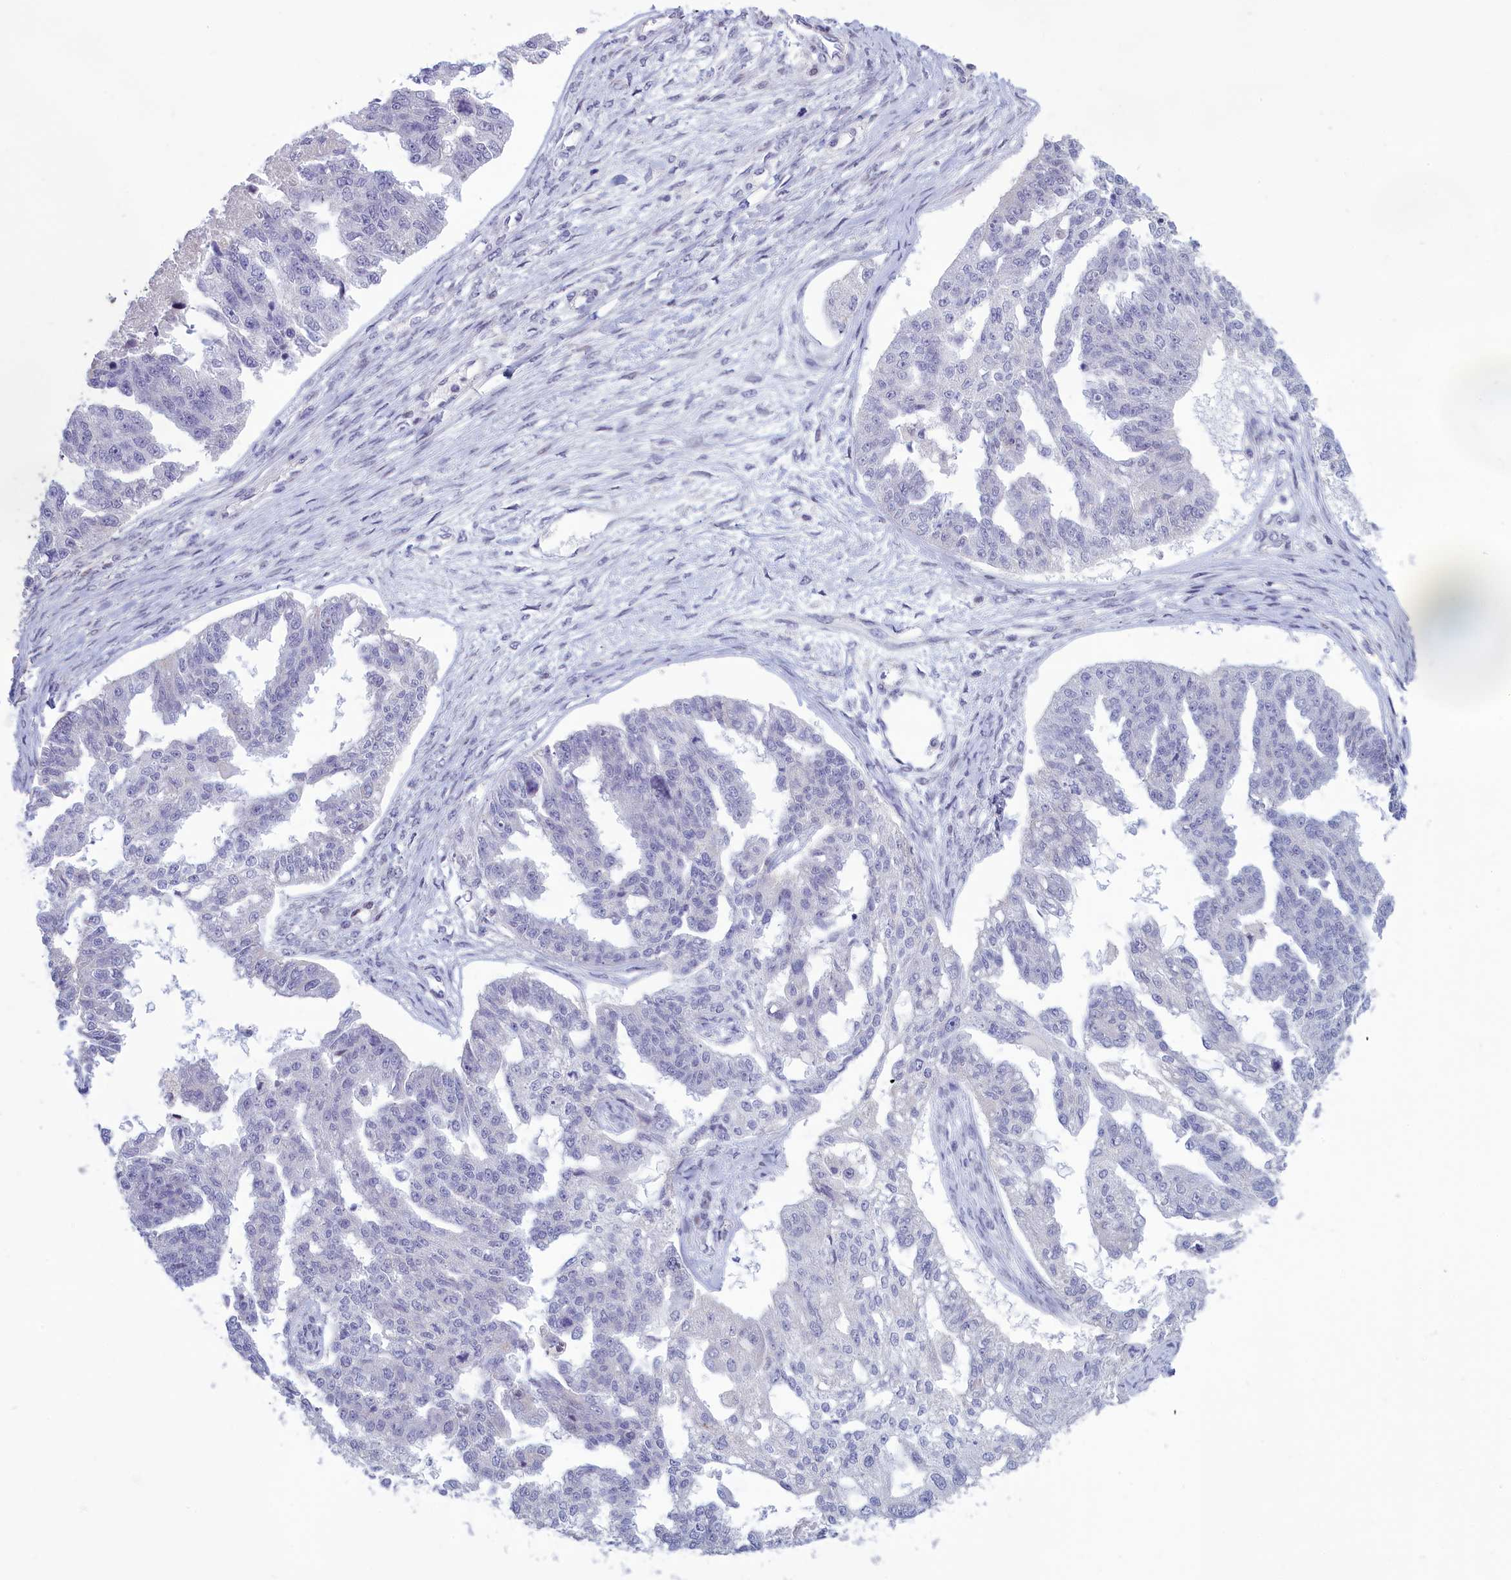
{"staining": {"intensity": "negative", "quantity": "none", "location": "none"}, "tissue": "ovarian cancer", "cell_type": "Tumor cells", "image_type": "cancer", "snomed": [{"axis": "morphology", "description": "Cystadenocarcinoma, serous, NOS"}, {"axis": "topography", "description": "Ovary"}], "caption": "Immunohistochemical staining of human serous cystadenocarcinoma (ovarian) shows no significant expression in tumor cells.", "gene": "CORO2A", "patient": {"sex": "female", "age": 58}}